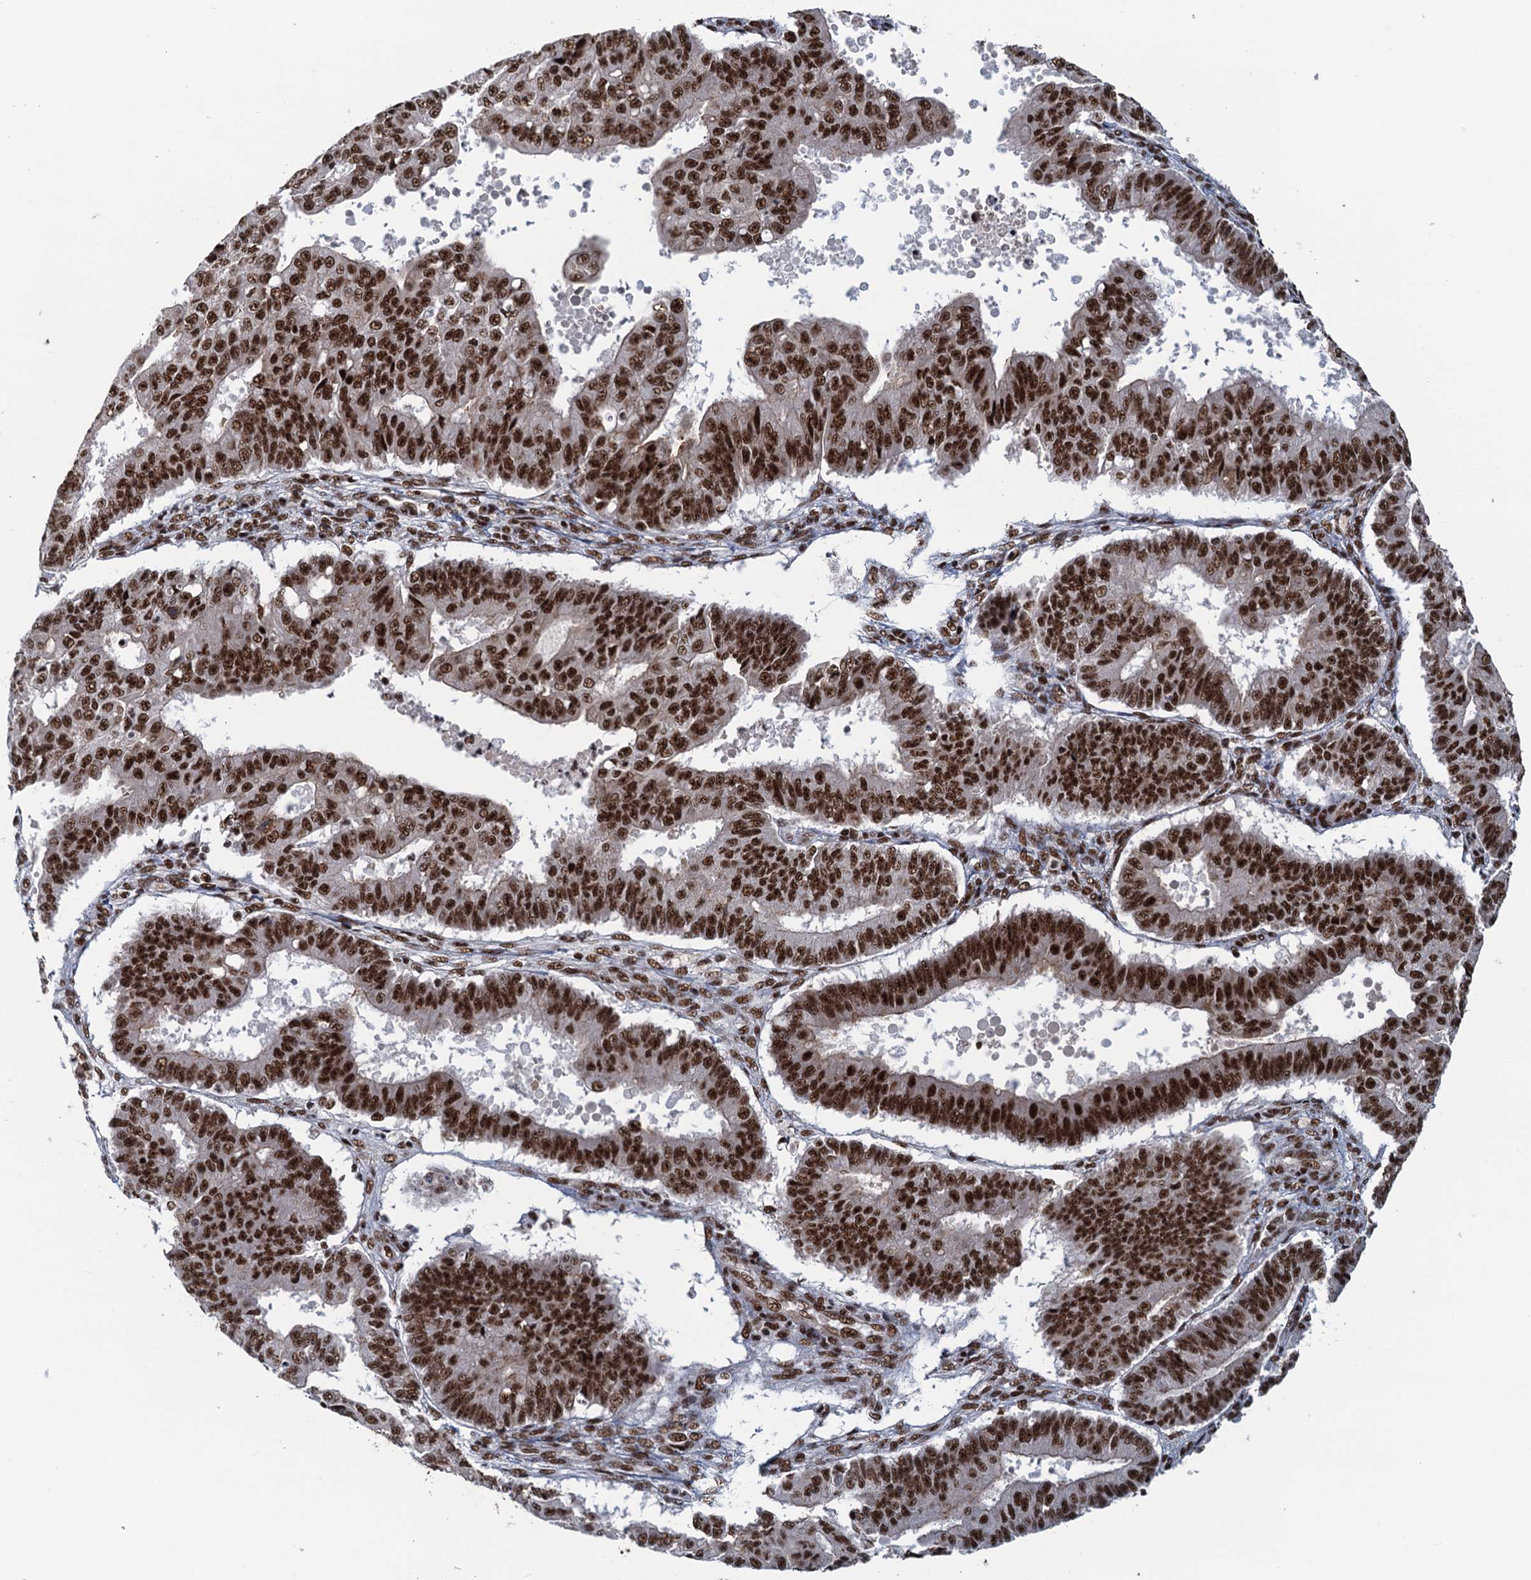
{"staining": {"intensity": "strong", "quantity": ">75%", "location": "nuclear"}, "tissue": "ovarian cancer", "cell_type": "Tumor cells", "image_type": "cancer", "snomed": [{"axis": "morphology", "description": "Carcinoma, endometroid"}, {"axis": "topography", "description": "Appendix"}, {"axis": "topography", "description": "Ovary"}], "caption": "This micrograph demonstrates immunohistochemistry staining of ovarian endometroid carcinoma, with high strong nuclear positivity in about >75% of tumor cells.", "gene": "ZC3H18", "patient": {"sex": "female", "age": 42}}